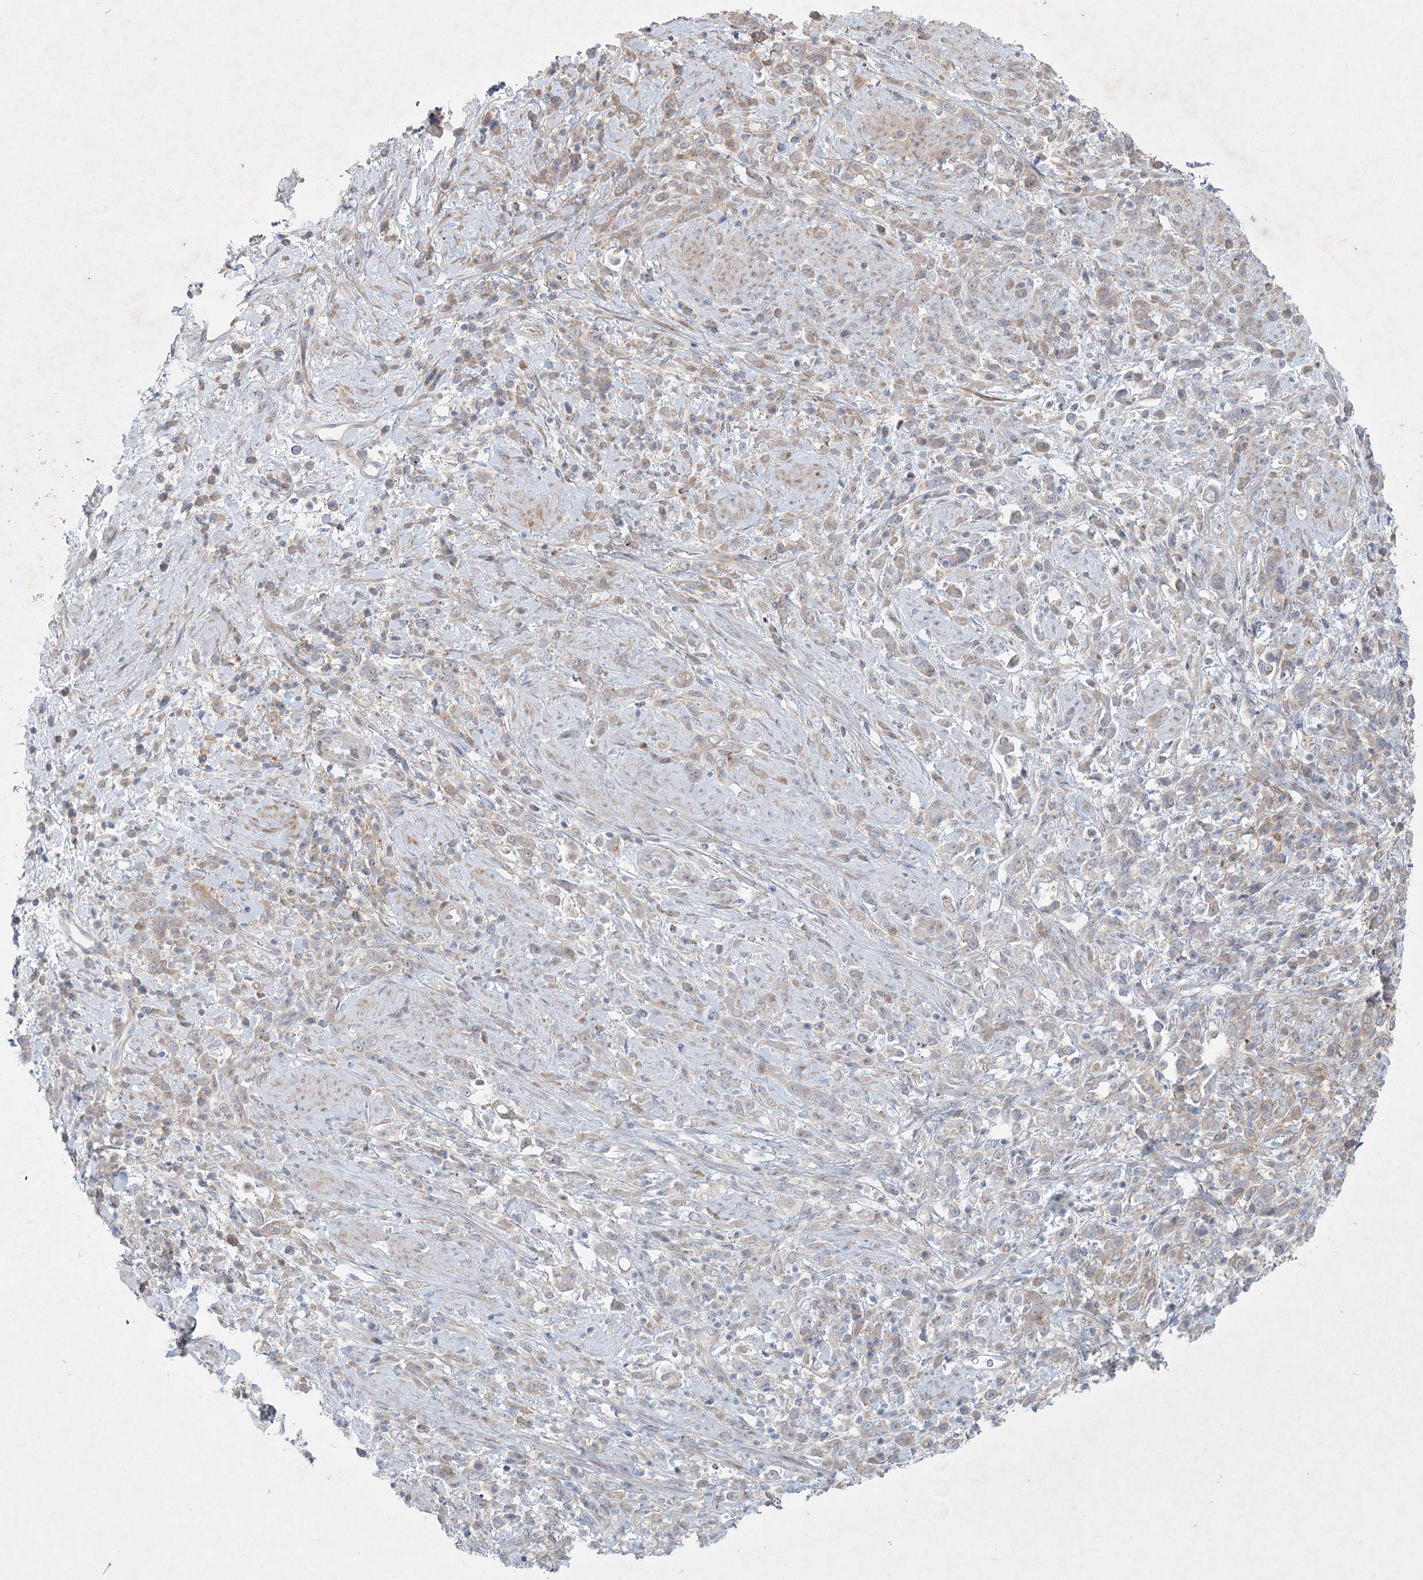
{"staining": {"intensity": "weak", "quantity": "25%-75%", "location": "cytoplasmic/membranous"}, "tissue": "stomach cancer", "cell_type": "Tumor cells", "image_type": "cancer", "snomed": [{"axis": "morphology", "description": "Adenocarcinoma, NOS"}, {"axis": "topography", "description": "Stomach"}], "caption": "High-magnification brightfield microscopy of adenocarcinoma (stomach) stained with DAB (3,3'-diaminobenzidine) (brown) and counterstained with hematoxylin (blue). tumor cells exhibit weak cytoplasmic/membranous expression is appreciated in approximately25%-75% of cells.", "gene": "FAM110C", "patient": {"sex": "female", "age": 60}}